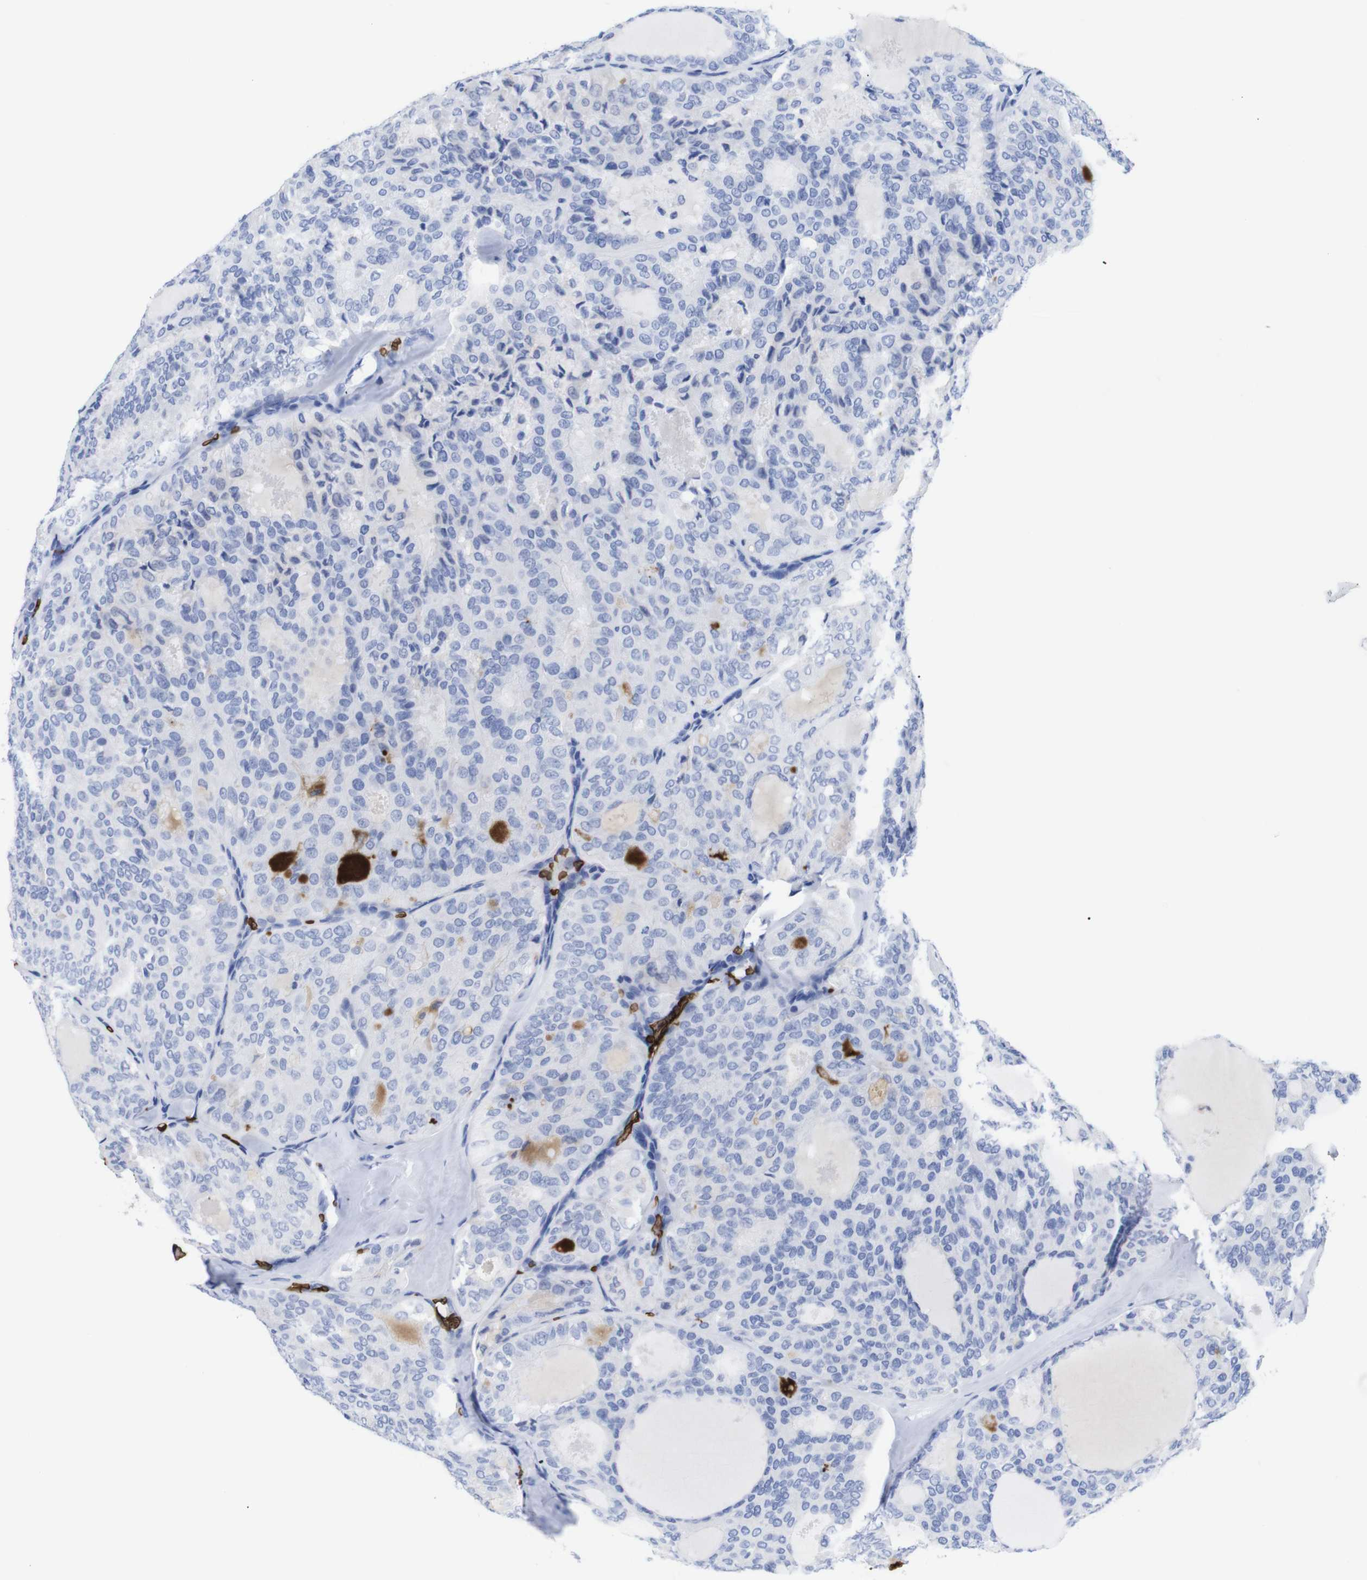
{"staining": {"intensity": "negative", "quantity": "none", "location": "none"}, "tissue": "thyroid cancer", "cell_type": "Tumor cells", "image_type": "cancer", "snomed": [{"axis": "morphology", "description": "Follicular adenoma carcinoma, NOS"}, {"axis": "topography", "description": "Thyroid gland"}], "caption": "Tumor cells are negative for protein expression in human follicular adenoma carcinoma (thyroid).", "gene": "S1PR2", "patient": {"sex": "male", "age": 75}}